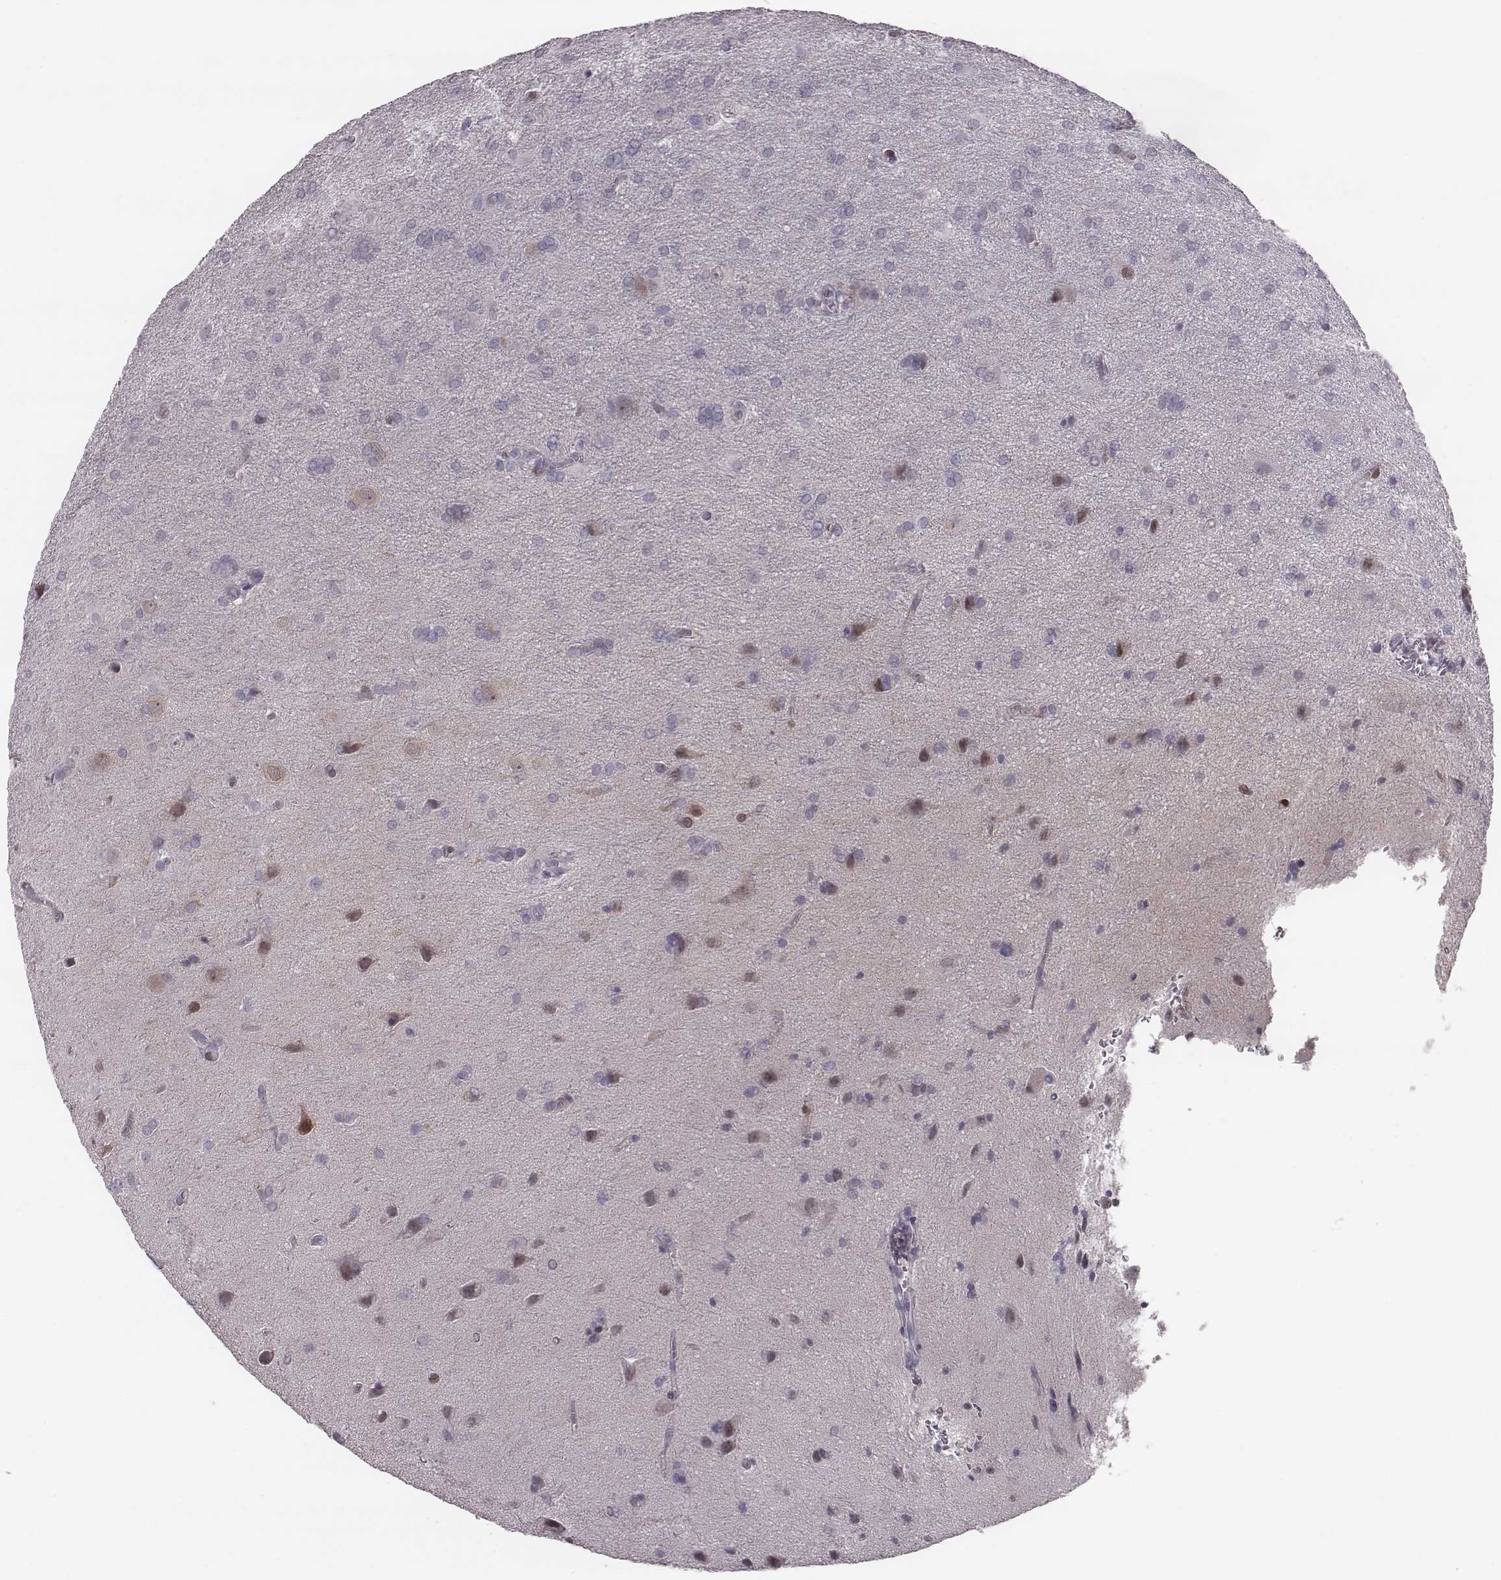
{"staining": {"intensity": "negative", "quantity": "none", "location": "none"}, "tissue": "glioma", "cell_type": "Tumor cells", "image_type": "cancer", "snomed": [{"axis": "morphology", "description": "Glioma, malignant, Low grade"}, {"axis": "topography", "description": "Brain"}], "caption": "Tumor cells are negative for protein expression in human malignant low-grade glioma. (Immunohistochemistry, brightfield microscopy, high magnification).", "gene": "PDE8B", "patient": {"sex": "male", "age": 58}}